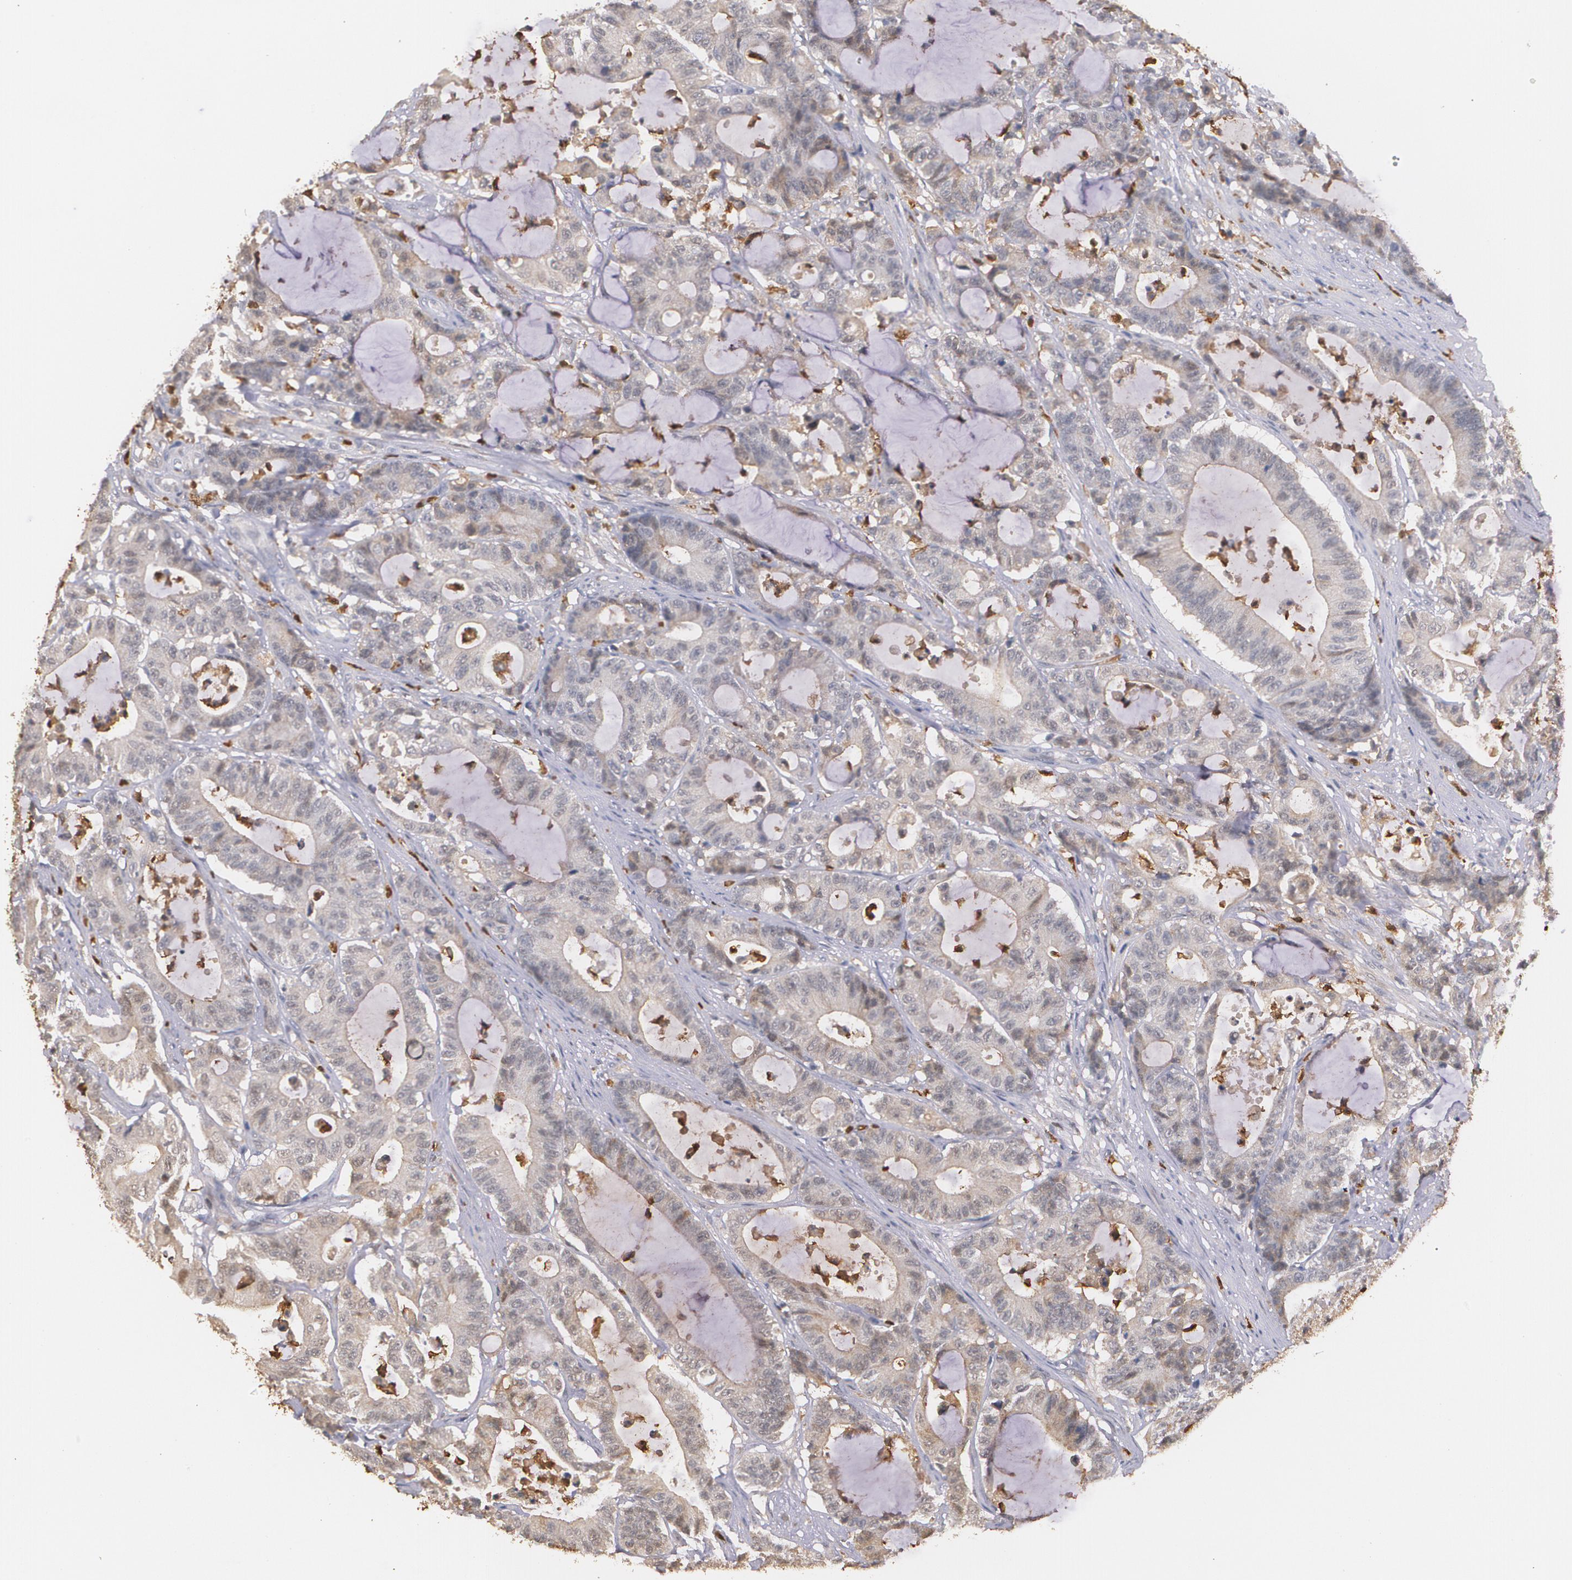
{"staining": {"intensity": "moderate", "quantity": "25%-75%", "location": "cytoplasmic/membranous"}, "tissue": "colorectal cancer", "cell_type": "Tumor cells", "image_type": "cancer", "snomed": [{"axis": "morphology", "description": "Adenocarcinoma, NOS"}, {"axis": "topography", "description": "Colon"}], "caption": "Brown immunohistochemical staining in human colorectal cancer (adenocarcinoma) shows moderate cytoplasmic/membranous staining in approximately 25%-75% of tumor cells.", "gene": "PTS", "patient": {"sex": "female", "age": 84}}